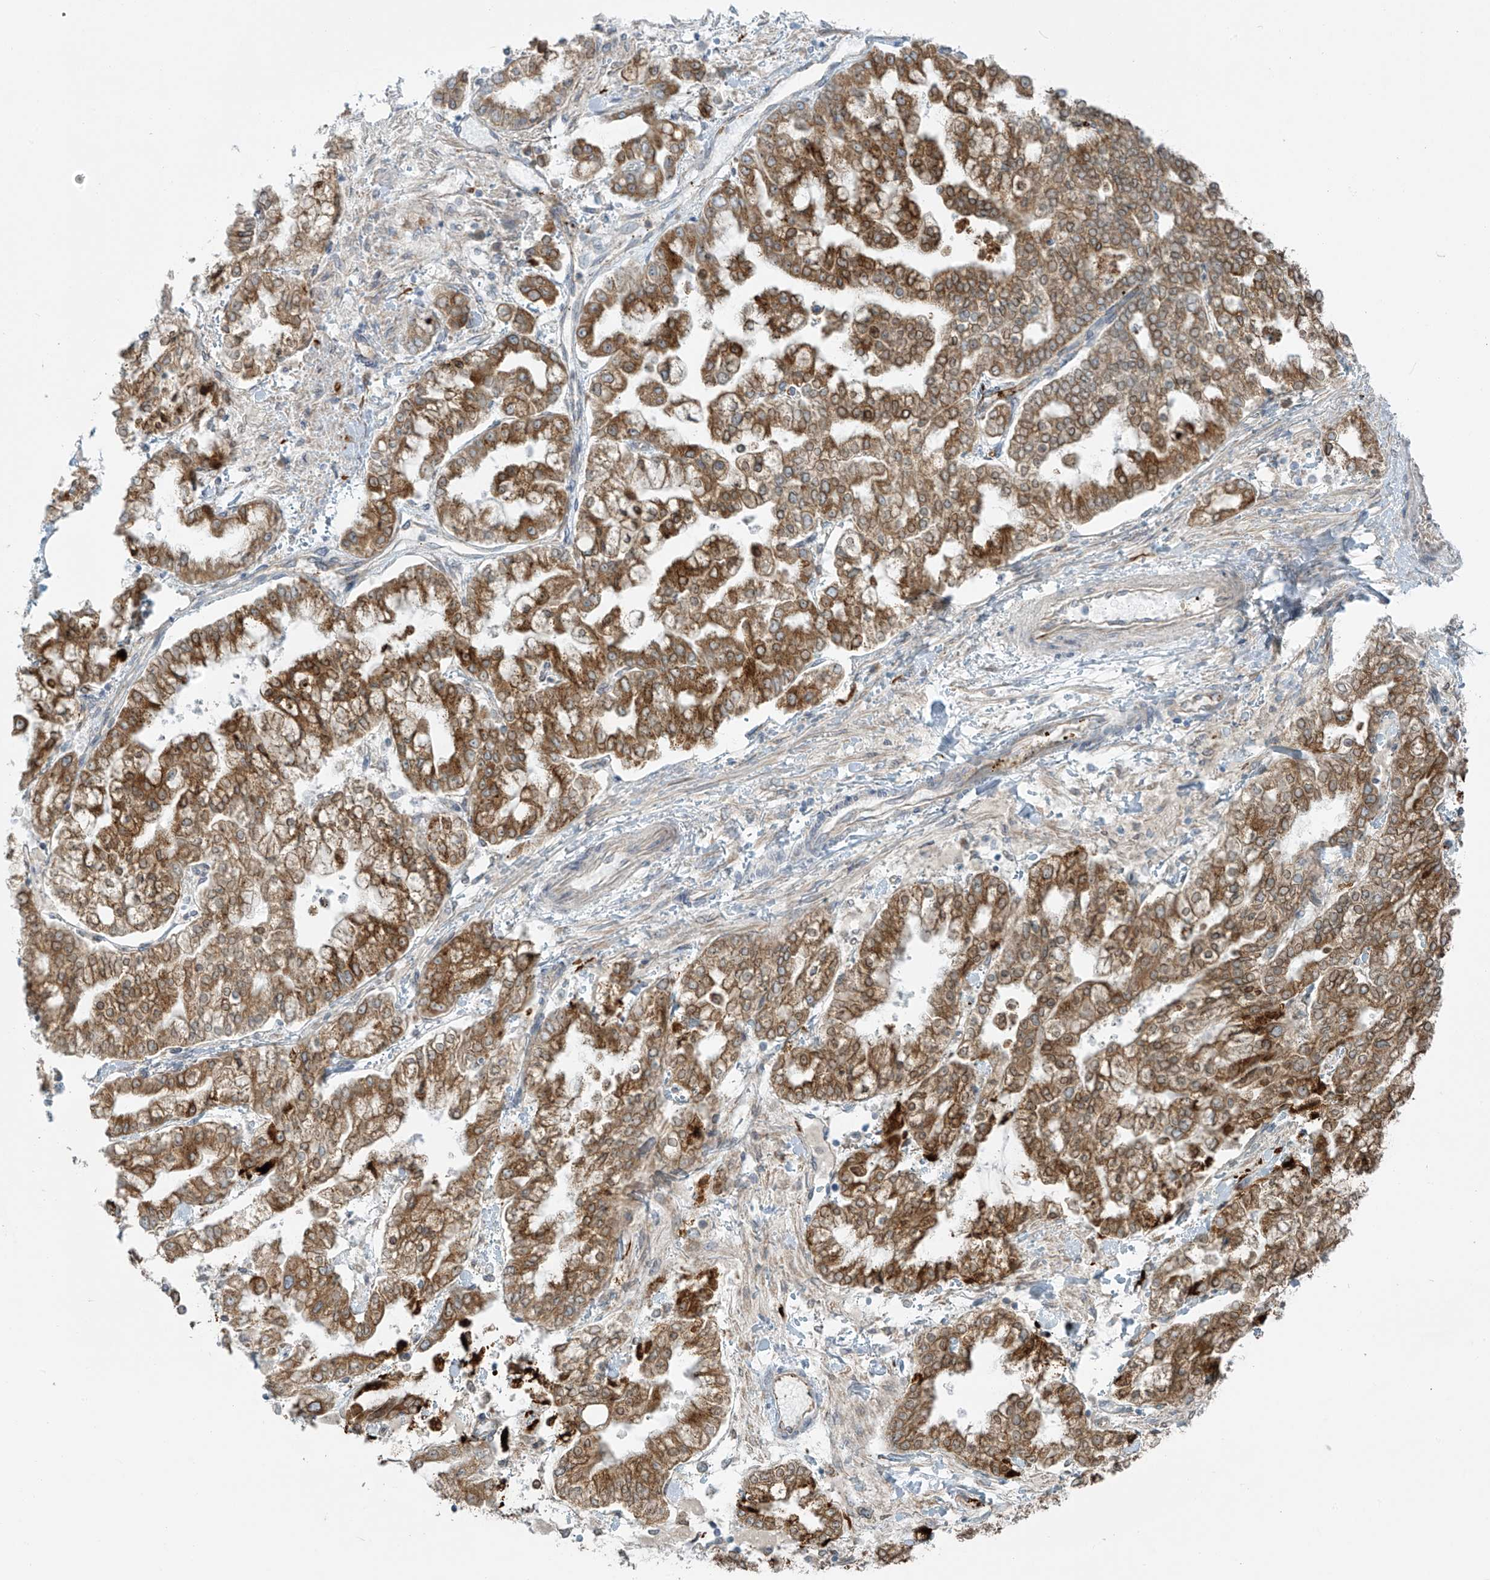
{"staining": {"intensity": "moderate", "quantity": ">75%", "location": "cytoplasmic/membranous"}, "tissue": "stomach cancer", "cell_type": "Tumor cells", "image_type": "cancer", "snomed": [{"axis": "morphology", "description": "Normal tissue, NOS"}, {"axis": "morphology", "description": "Adenocarcinoma, NOS"}, {"axis": "topography", "description": "Stomach, upper"}, {"axis": "topography", "description": "Stomach"}], "caption": "Stomach adenocarcinoma tissue exhibits moderate cytoplasmic/membranous staining in about >75% of tumor cells, visualized by immunohistochemistry.", "gene": "LZTS3", "patient": {"sex": "male", "age": 76}}